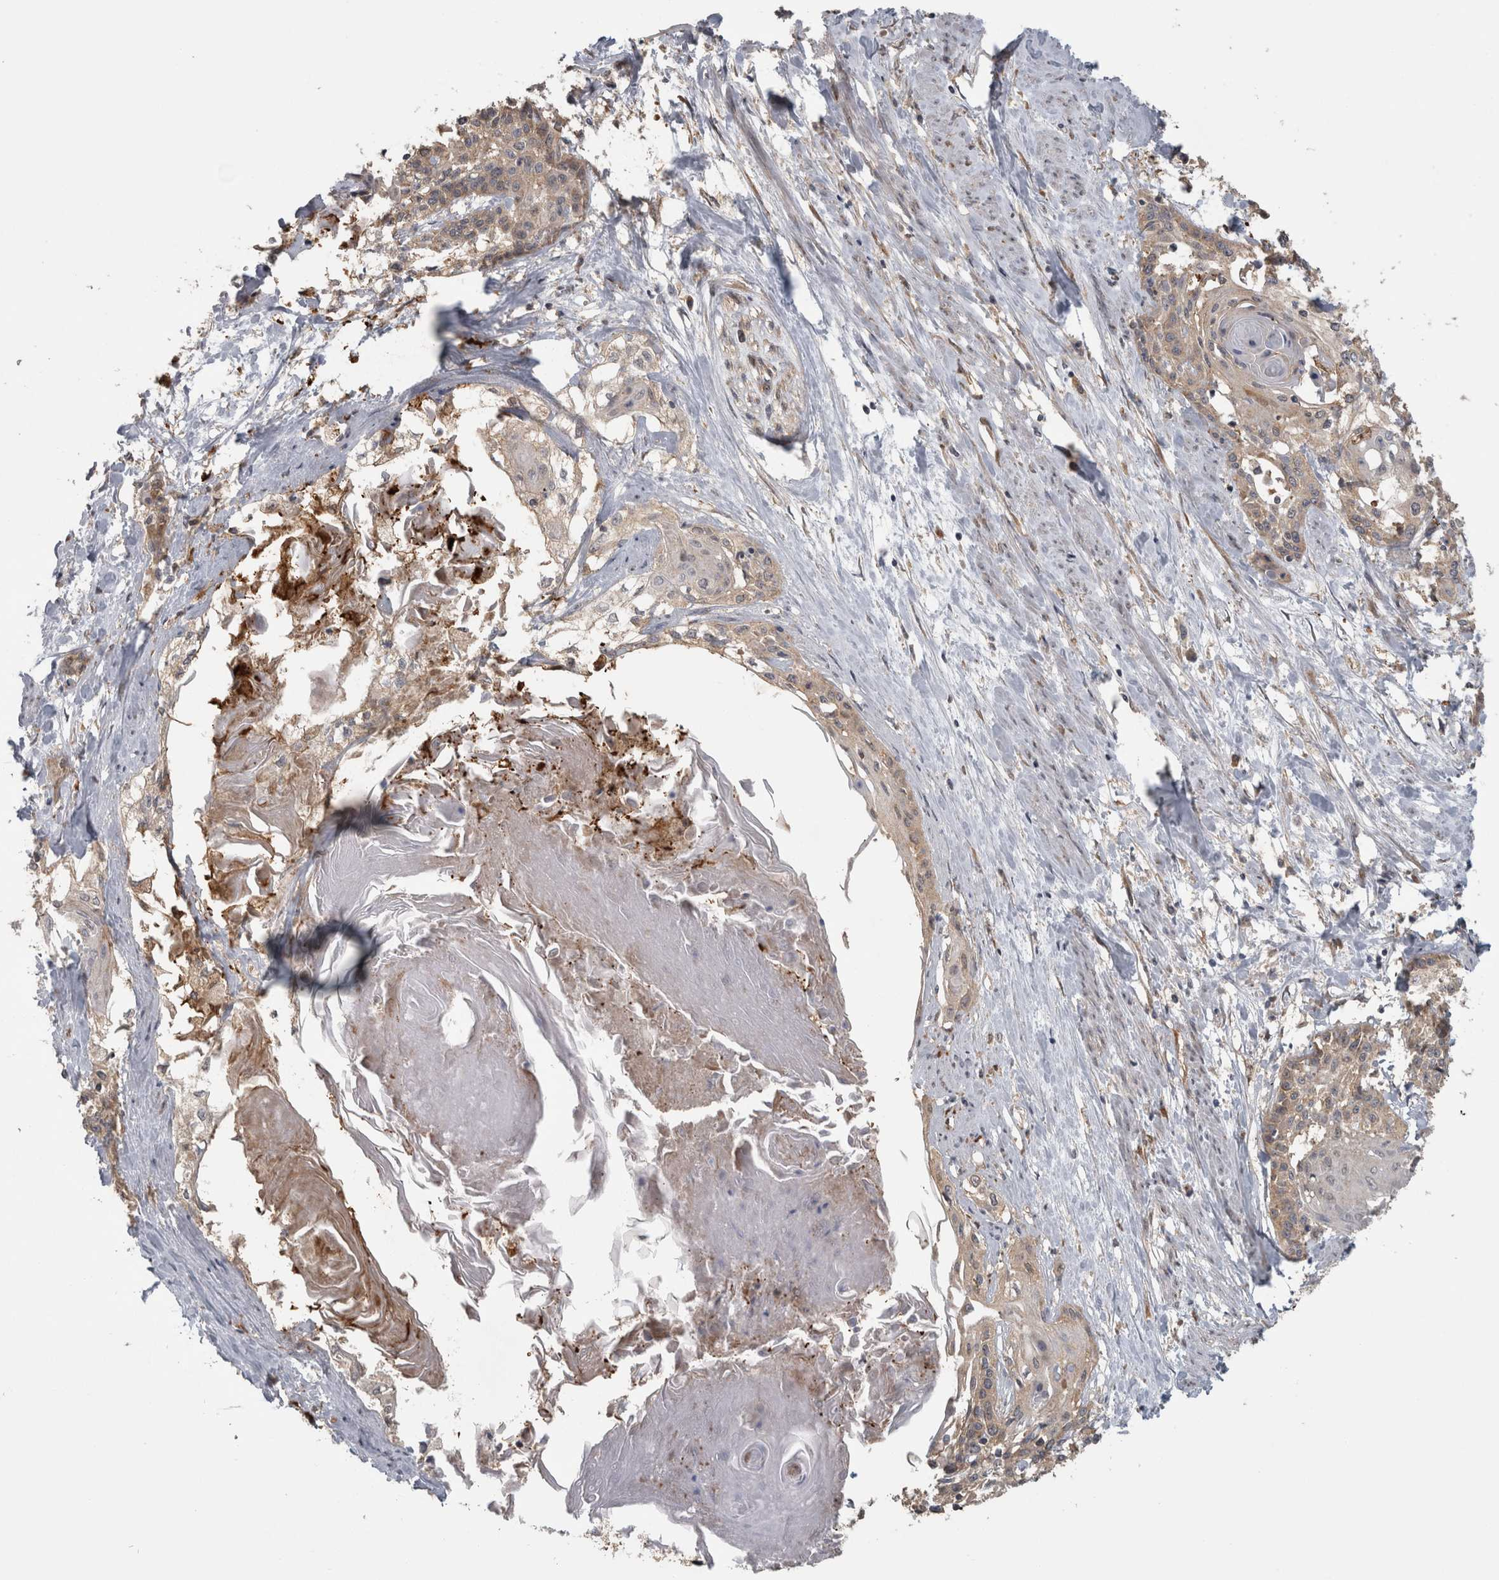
{"staining": {"intensity": "weak", "quantity": "25%-75%", "location": "cytoplasmic/membranous"}, "tissue": "cervical cancer", "cell_type": "Tumor cells", "image_type": "cancer", "snomed": [{"axis": "morphology", "description": "Squamous cell carcinoma, NOS"}, {"axis": "topography", "description": "Cervix"}], "caption": "This histopathology image displays immunohistochemistry staining of human cervical cancer, with low weak cytoplasmic/membranous staining in about 25%-75% of tumor cells.", "gene": "ATXN2", "patient": {"sex": "female", "age": 57}}